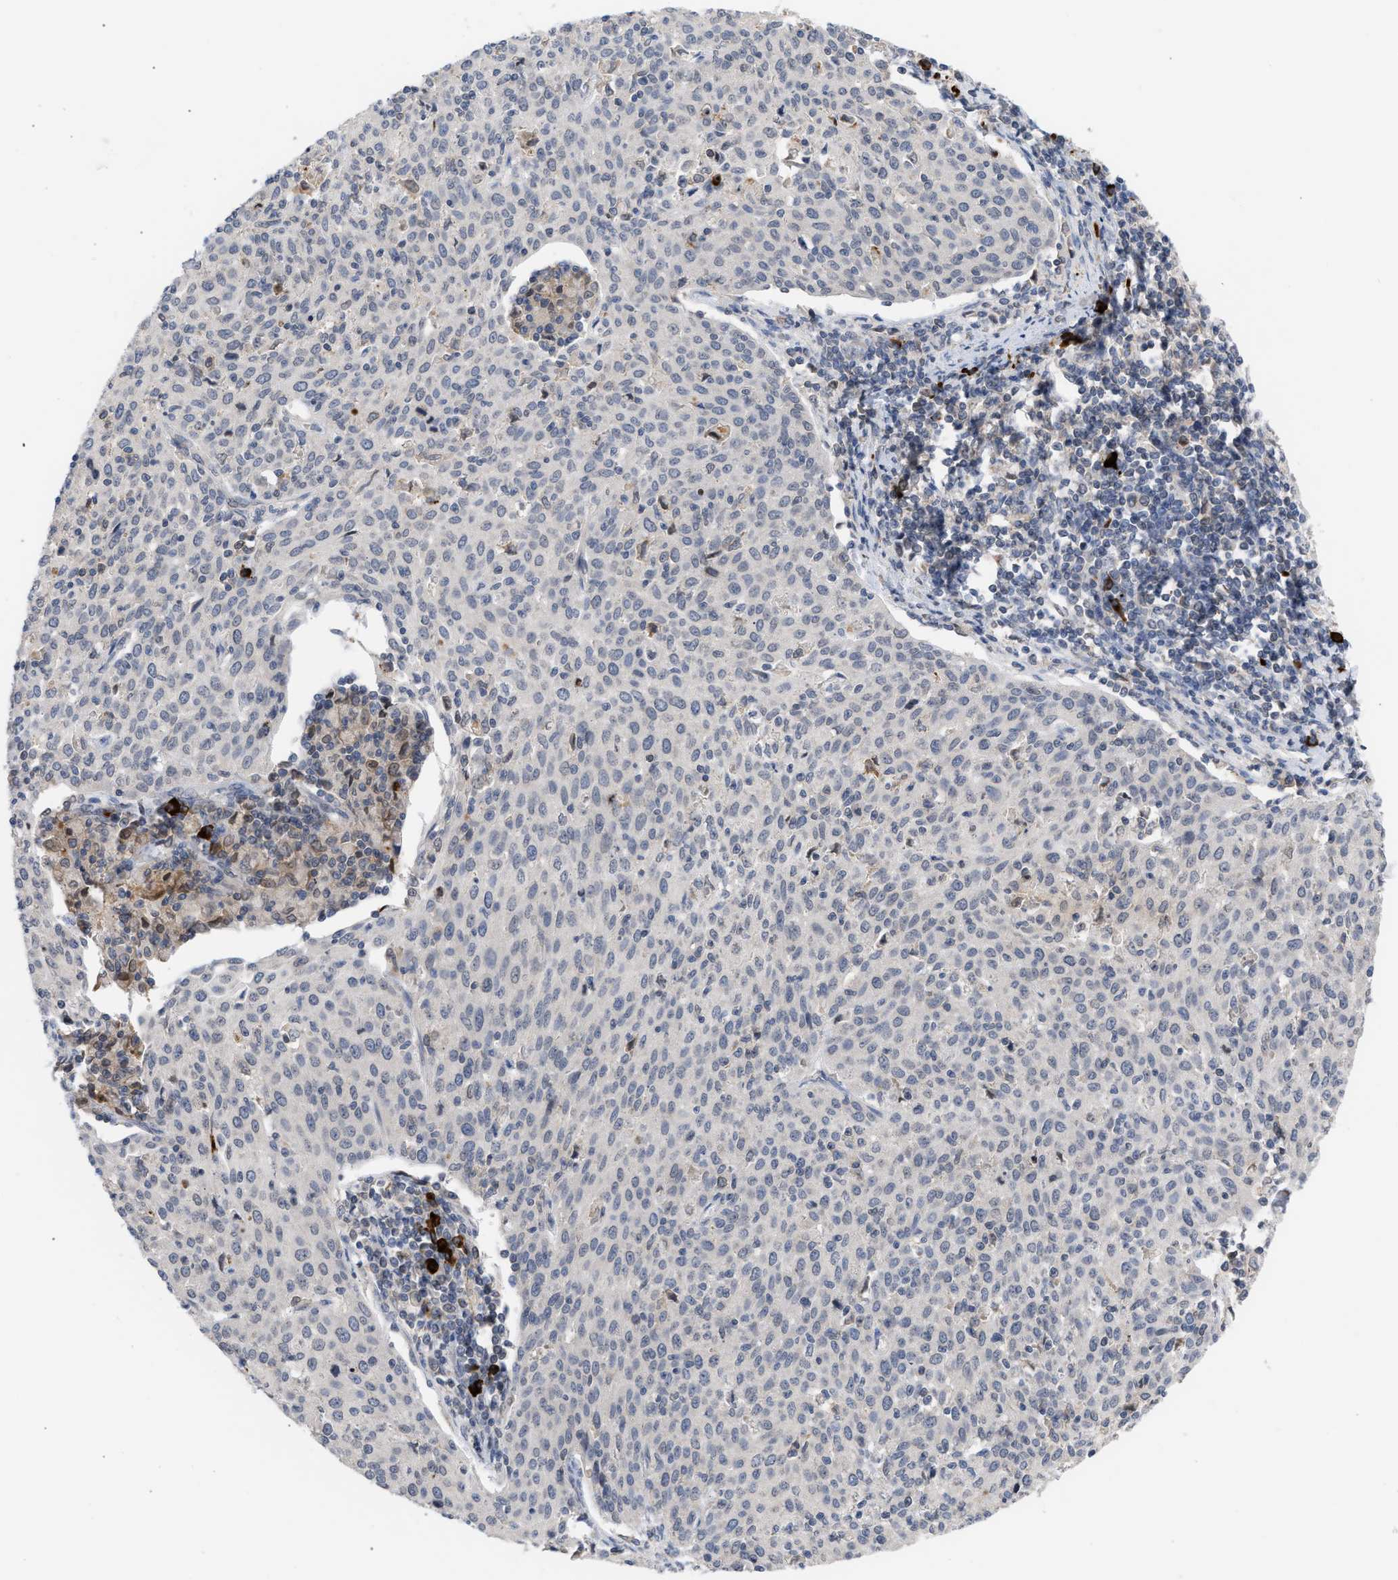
{"staining": {"intensity": "negative", "quantity": "none", "location": "none"}, "tissue": "cervical cancer", "cell_type": "Tumor cells", "image_type": "cancer", "snomed": [{"axis": "morphology", "description": "Squamous cell carcinoma, NOS"}, {"axis": "topography", "description": "Cervix"}], "caption": "Histopathology image shows no significant protein staining in tumor cells of squamous cell carcinoma (cervical).", "gene": "NUP62", "patient": {"sex": "female", "age": 38}}